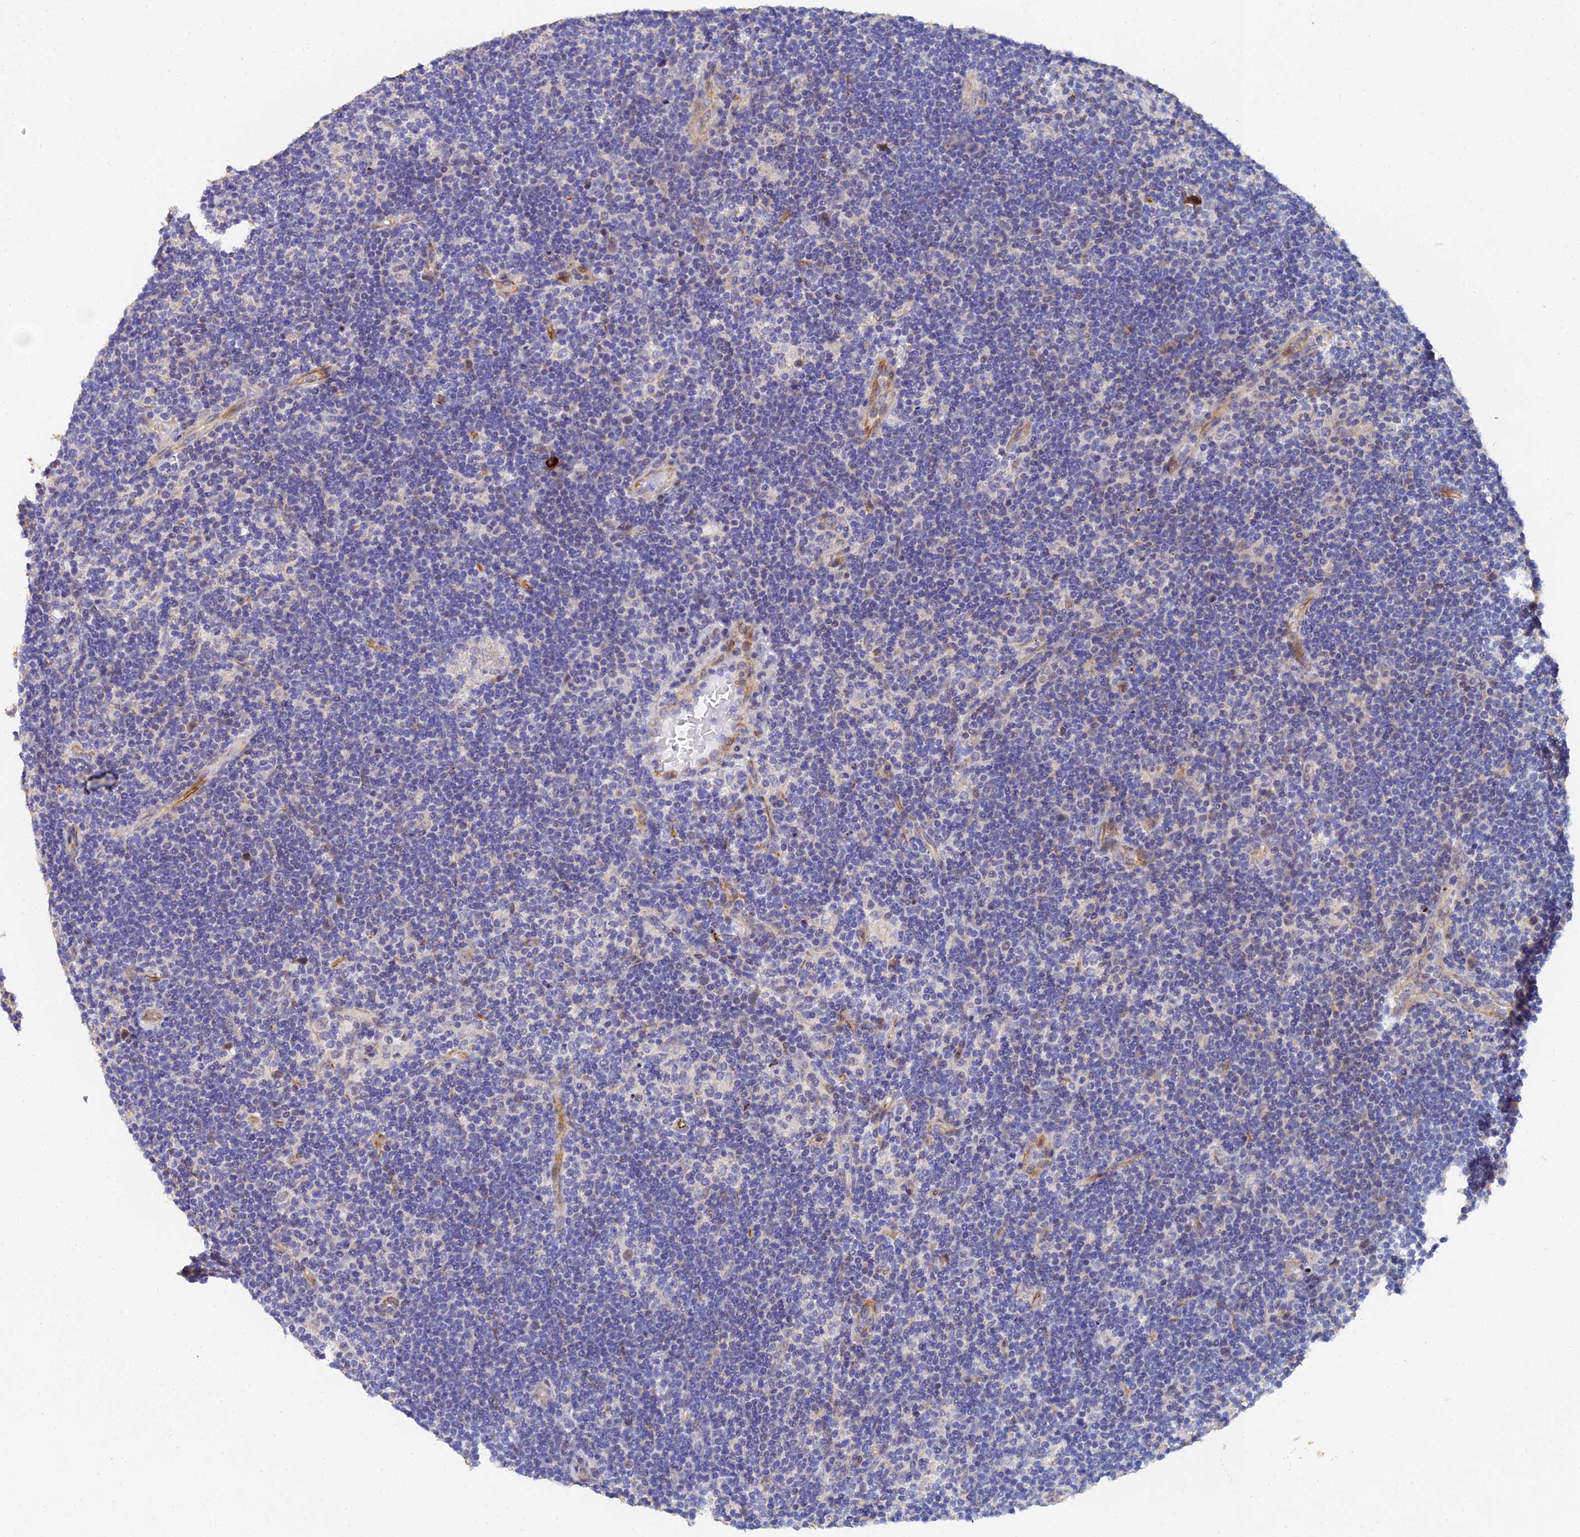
{"staining": {"intensity": "weak", "quantity": "<25%", "location": "cytoplasmic/membranous"}, "tissue": "lymphoma", "cell_type": "Tumor cells", "image_type": "cancer", "snomed": [{"axis": "morphology", "description": "Hodgkin's disease, NOS"}, {"axis": "topography", "description": "Lymph node"}], "caption": "Hodgkin's disease was stained to show a protein in brown. There is no significant positivity in tumor cells.", "gene": "ENSG00000268674", "patient": {"sex": "female", "age": 57}}